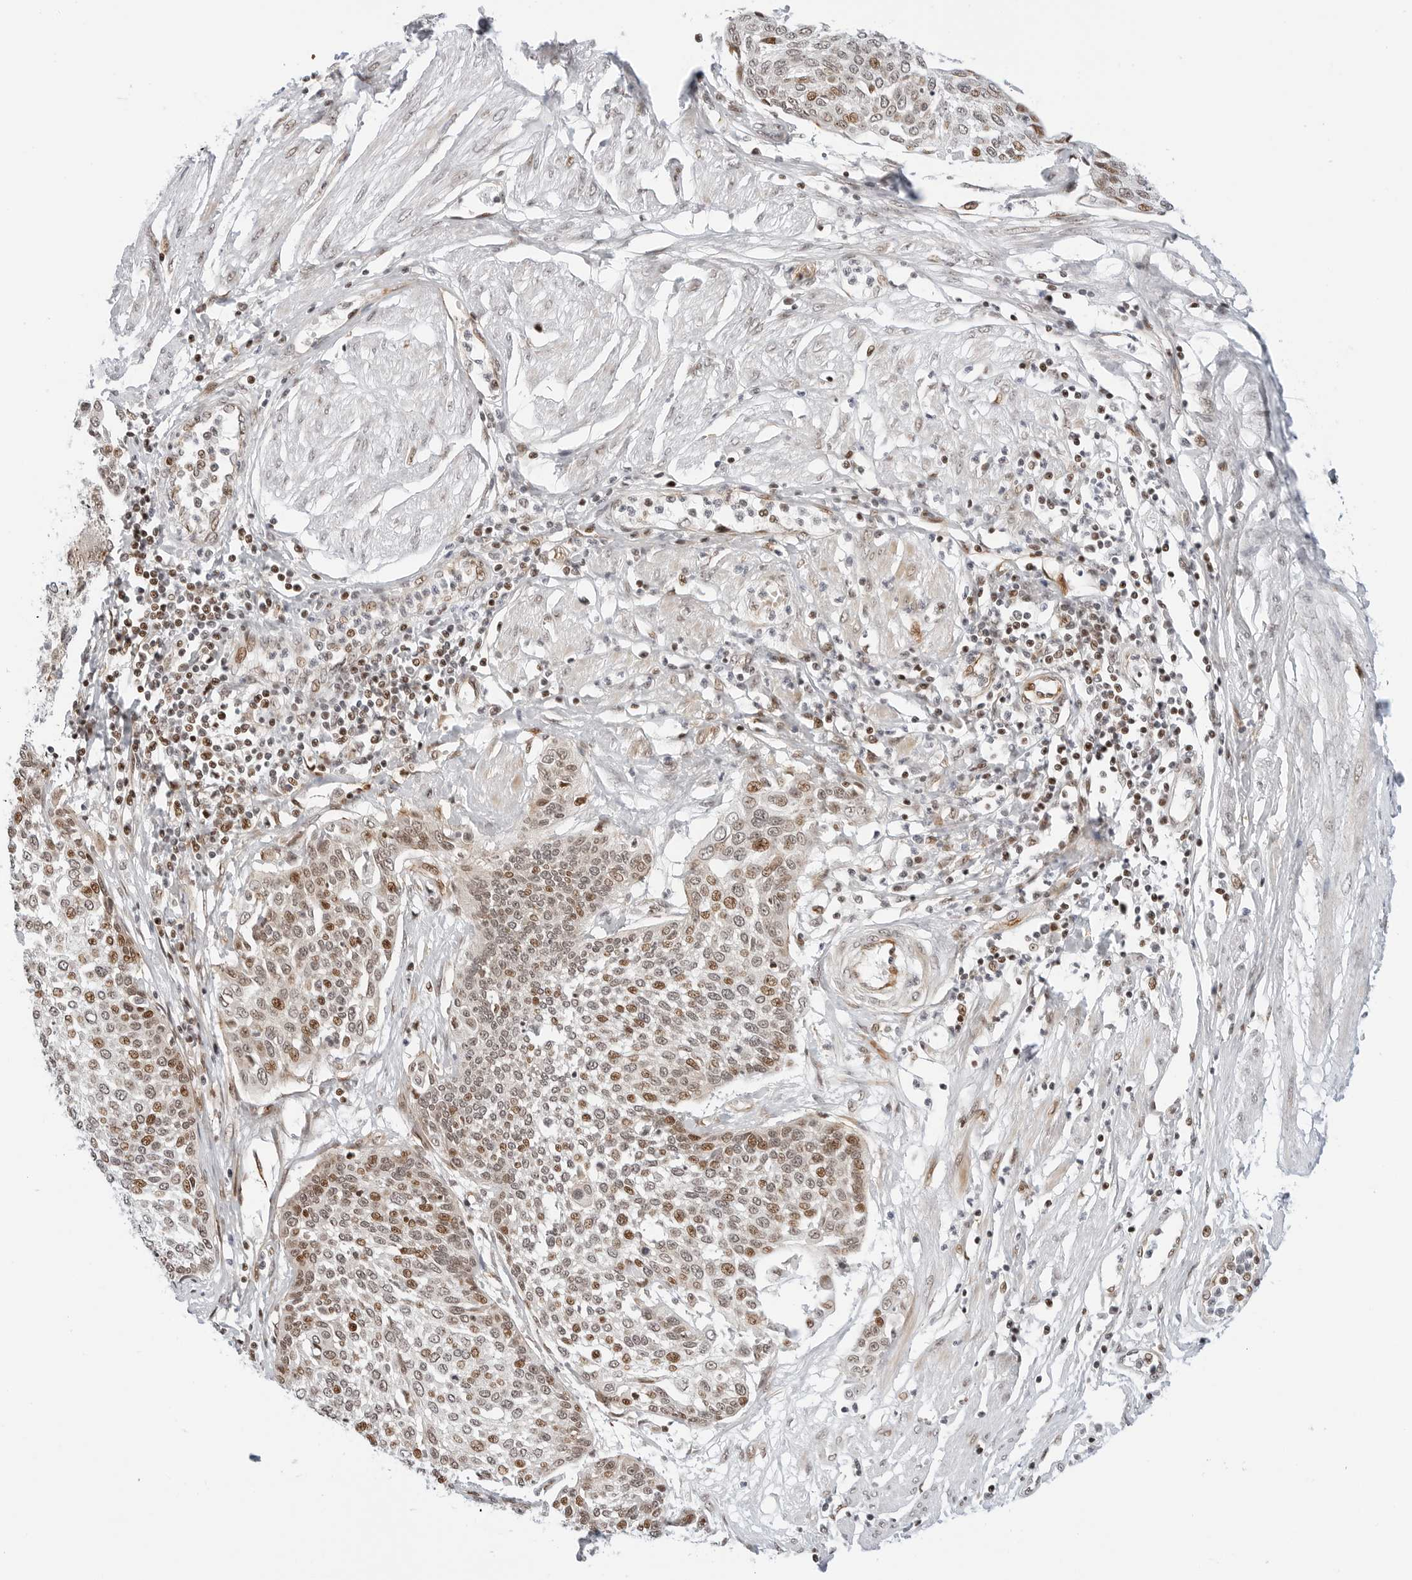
{"staining": {"intensity": "moderate", "quantity": "25%-75%", "location": "nuclear"}, "tissue": "cervical cancer", "cell_type": "Tumor cells", "image_type": "cancer", "snomed": [{"axis": "morphology", "description": "Squamous cell carcinoma, NOS"}, {"axis": "topography", "description": "Cervix"}], "caption": "Protein staining of cervical cancer tissue shows moderate nuclear expression in approximately 25%-75% of tumor cells.", "gene": "ZNF613", "patient": {"sex": "female", "age": 34}}